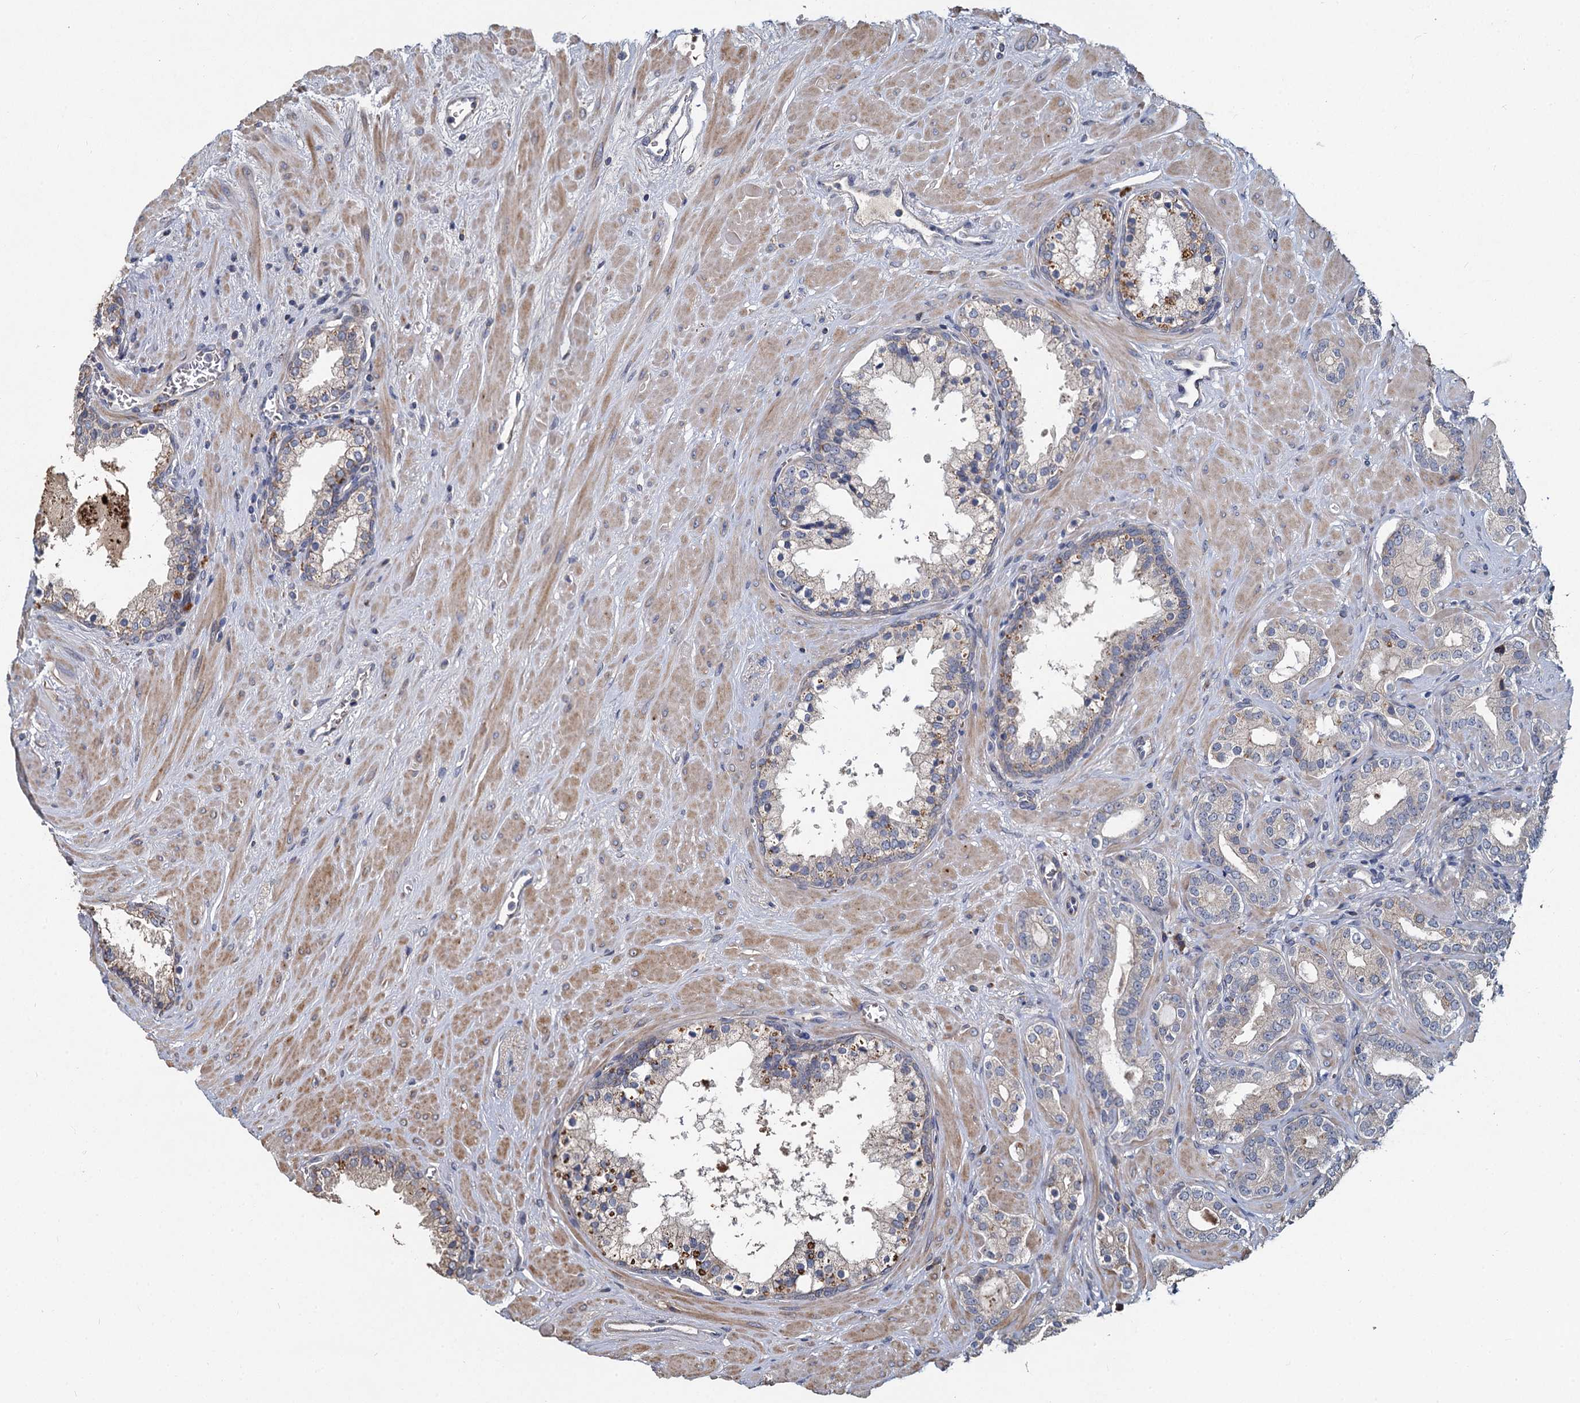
{"staining": {"intensity": "negative", "quantity": "none", "location": "none"}, "tissue": "prostate cancer", "cell_type": "Tumor cells", "image_type": "cancer", "snomed": [{"axis": "morphology", "description": "Adenocarcinoma, High grade"}, {"axis": "topography", "description": "Prostate"}], "caption": "High magnification brightfield microscopy of prostate adenocarcinoma (high-grade) stained with DAB (3,3'-diaminobenzidine) (brown) and counterstained with hematoxylin (blue): tumor cells show no significant expression. (DAB (3,3'-diaminobenzidine) immunohistochemistry with hematoxylin counter stain).", "gene": "TCTN2", "patient": {"sex": "male", "age": 64}}